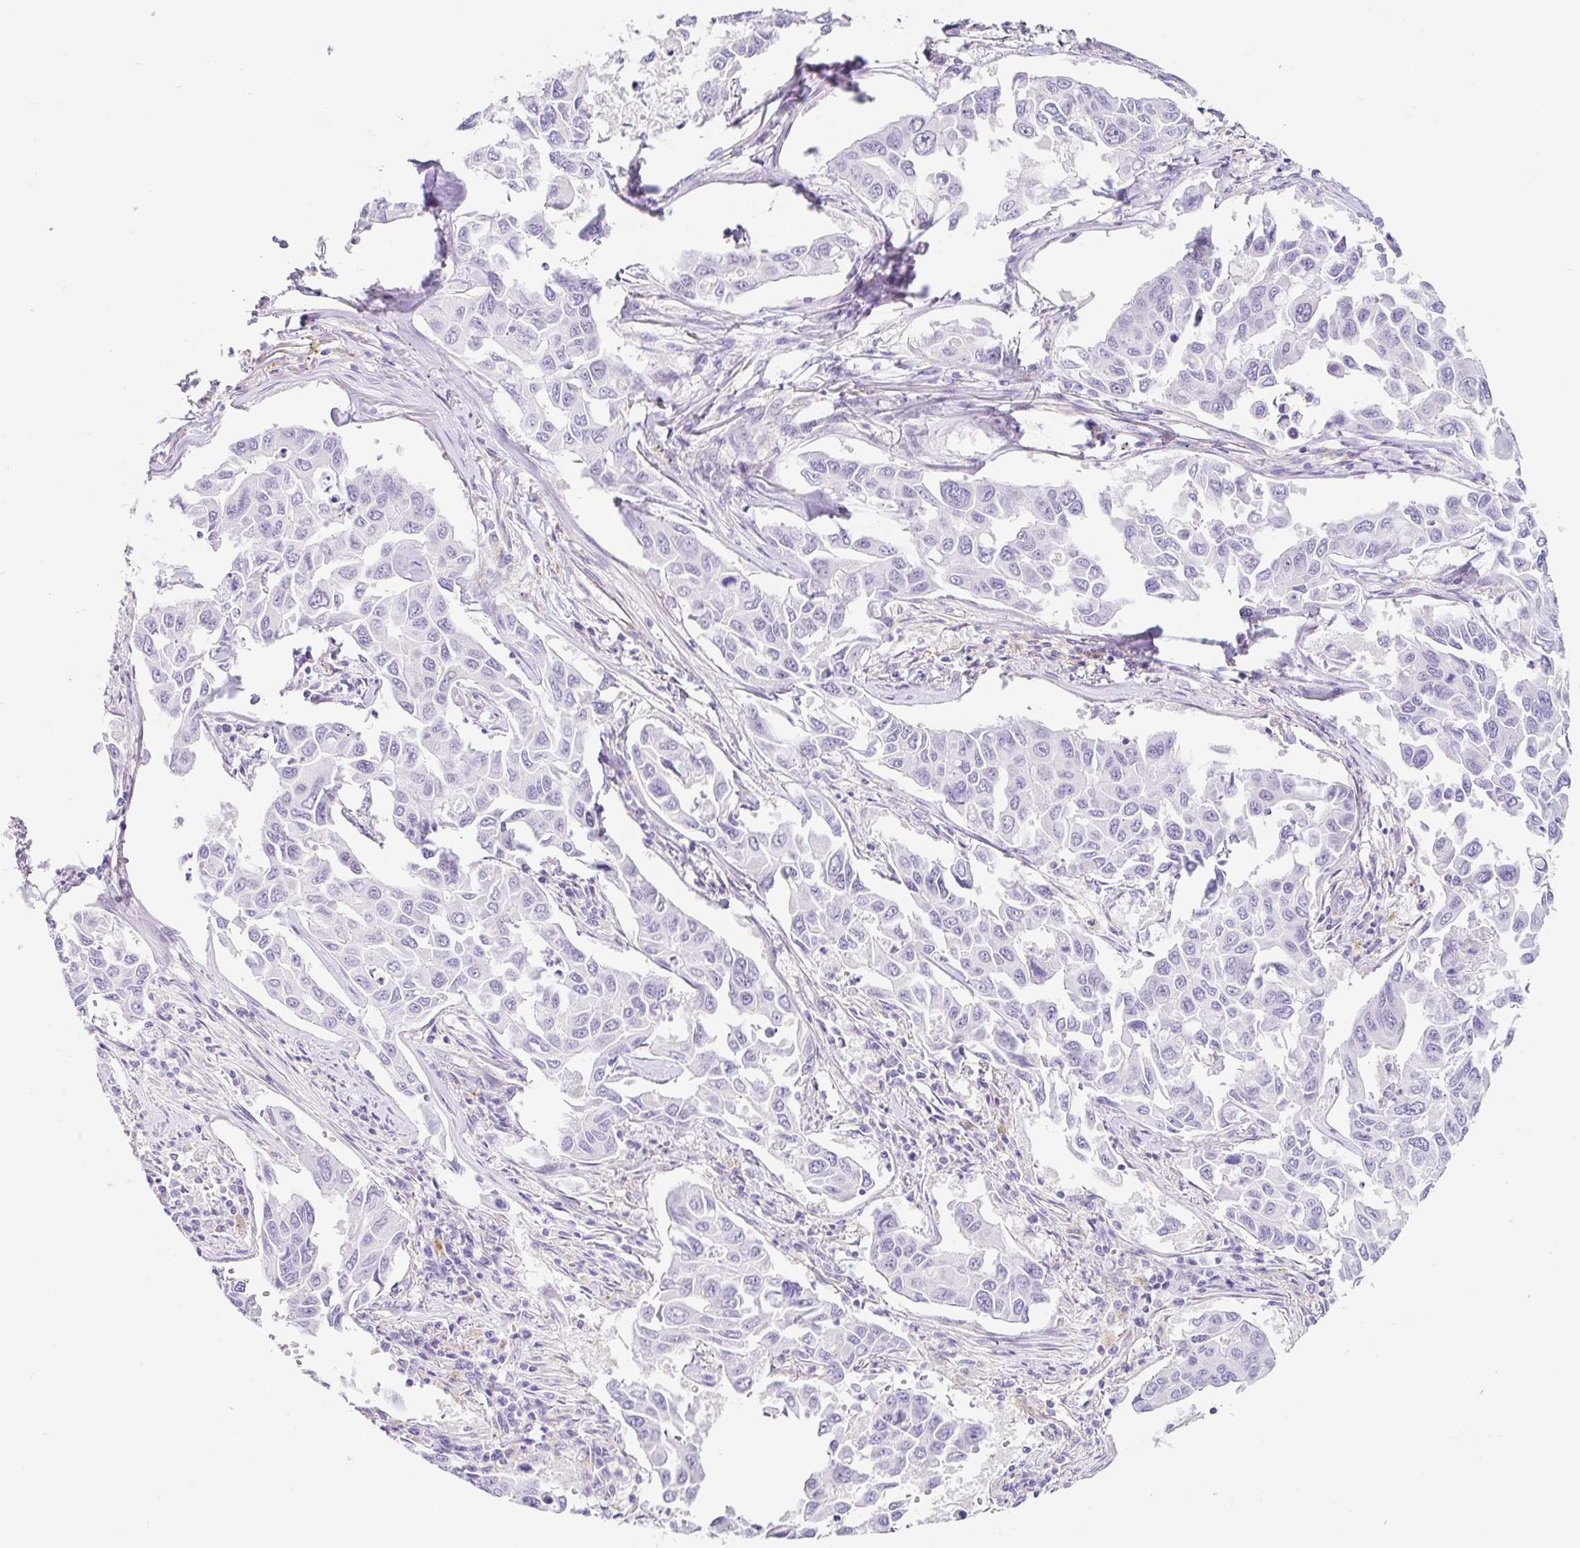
{"staining": {"intensity": "negative", "quantity": "none", "location": "none"}, "tissue": "lung cancer", "cell_type": "Tumor cells", "image_type": "cancer", "snomed": [{"axis": "morphology", "description": "Adenocarcinoma, NOS"}, {"axis": "topography", "description": "Lung"}], "caption": "Immunohistochemistry histopathology image of adenocarcinoma (lung) stained for a protein (brown), which shows no expression in tumor cells.", "gene": "DKK4", "patient": {"sex": "male", "age": 64}}